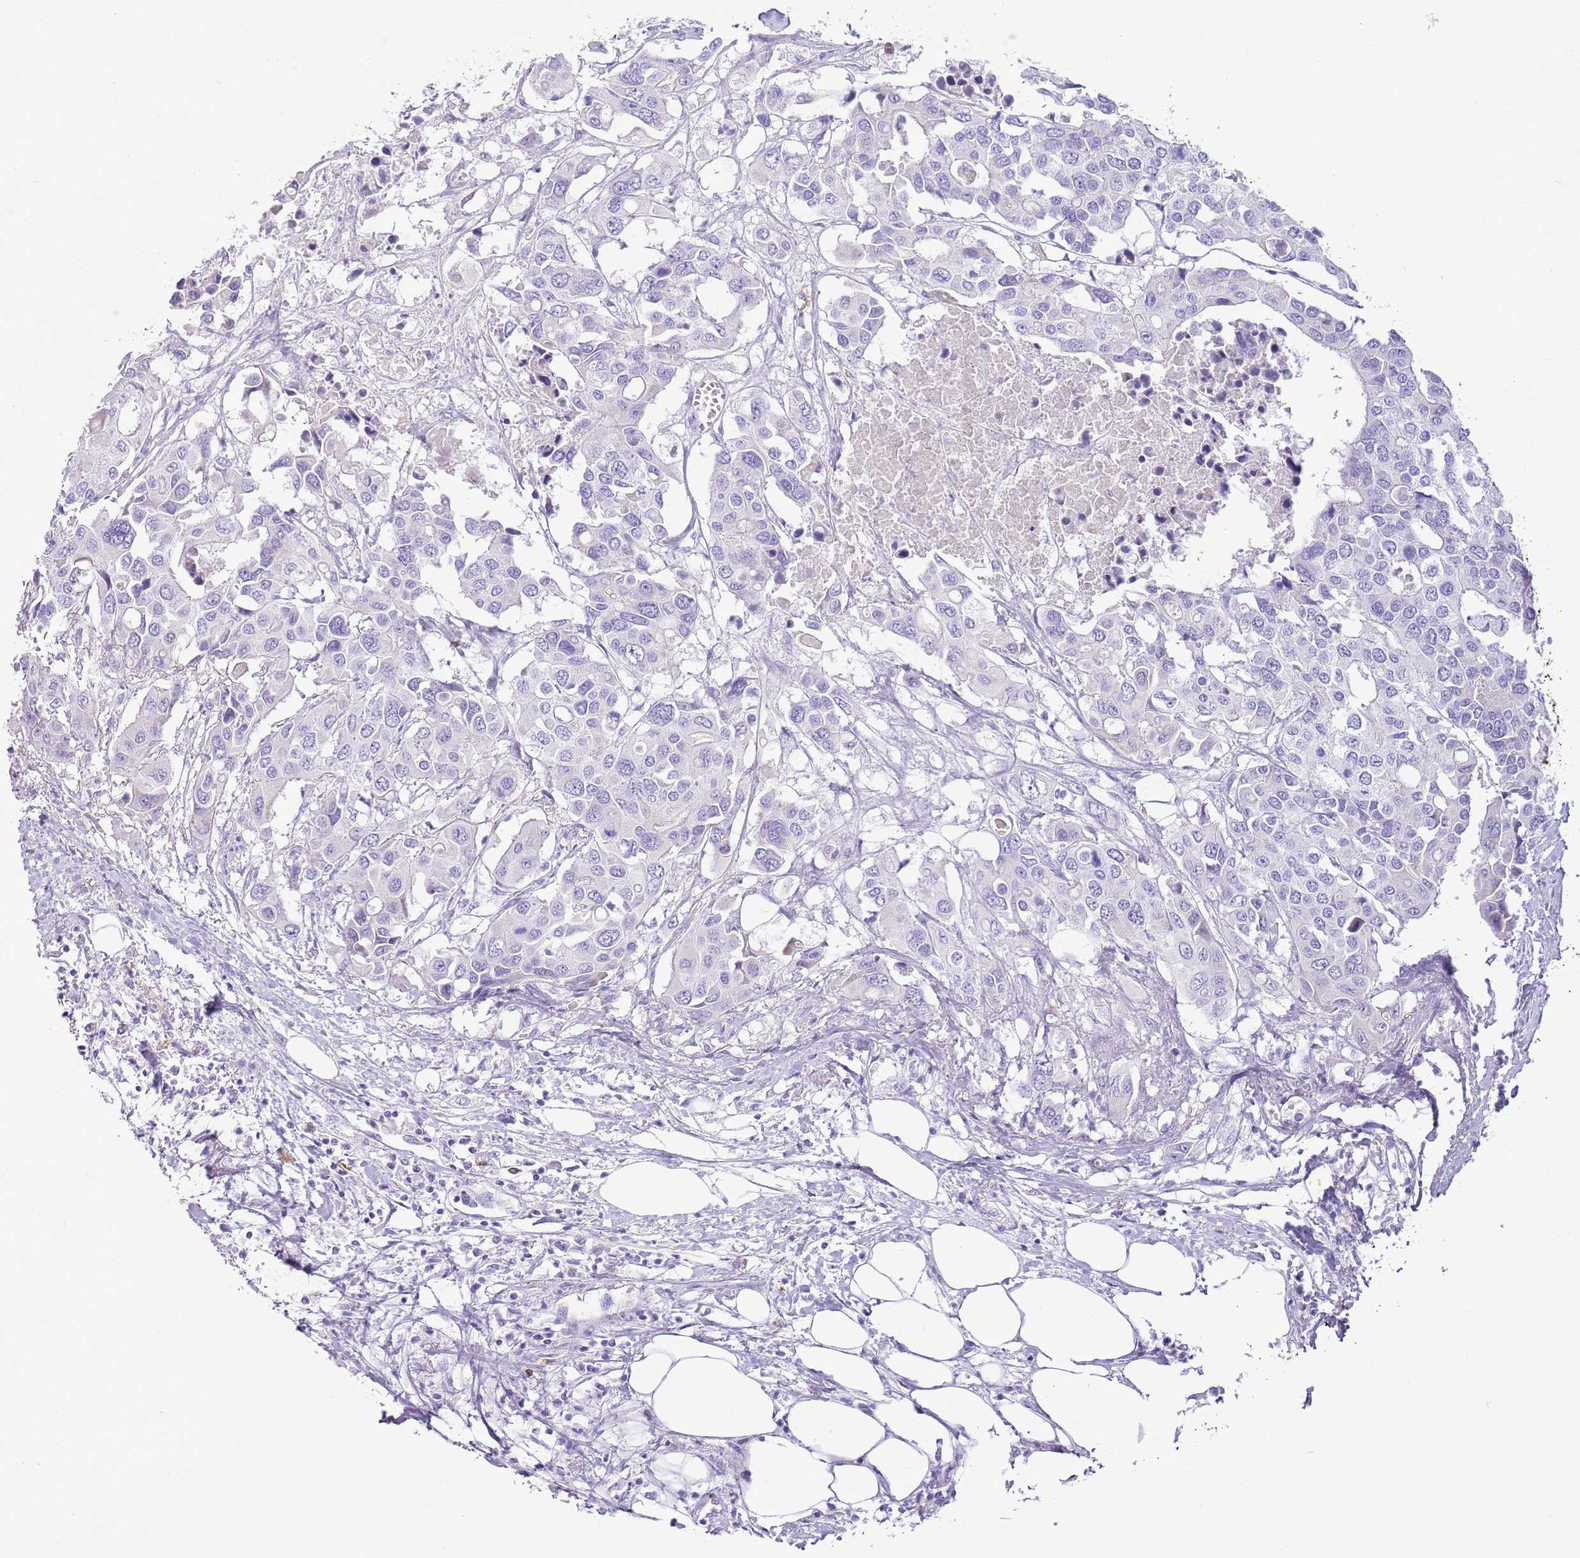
{"staining": {"intensity": "negative", "quantity": "none", "location": "none"}, "tissue": "colorectal cancer", "cell_type": "Tumor cells", "image_type": "cancer", "snomed": [{"axis": "morphology", "description": "Adenocarcinoma, NOS"}, {"axis": "topography", "description": "Colon"}], "caption": "This is a image of IHC staining of colorectal adenocarcinoma, which shows no staining in tumor cells.", "gene": "CD177", "patient": {"sex": "male", "age": 77}}